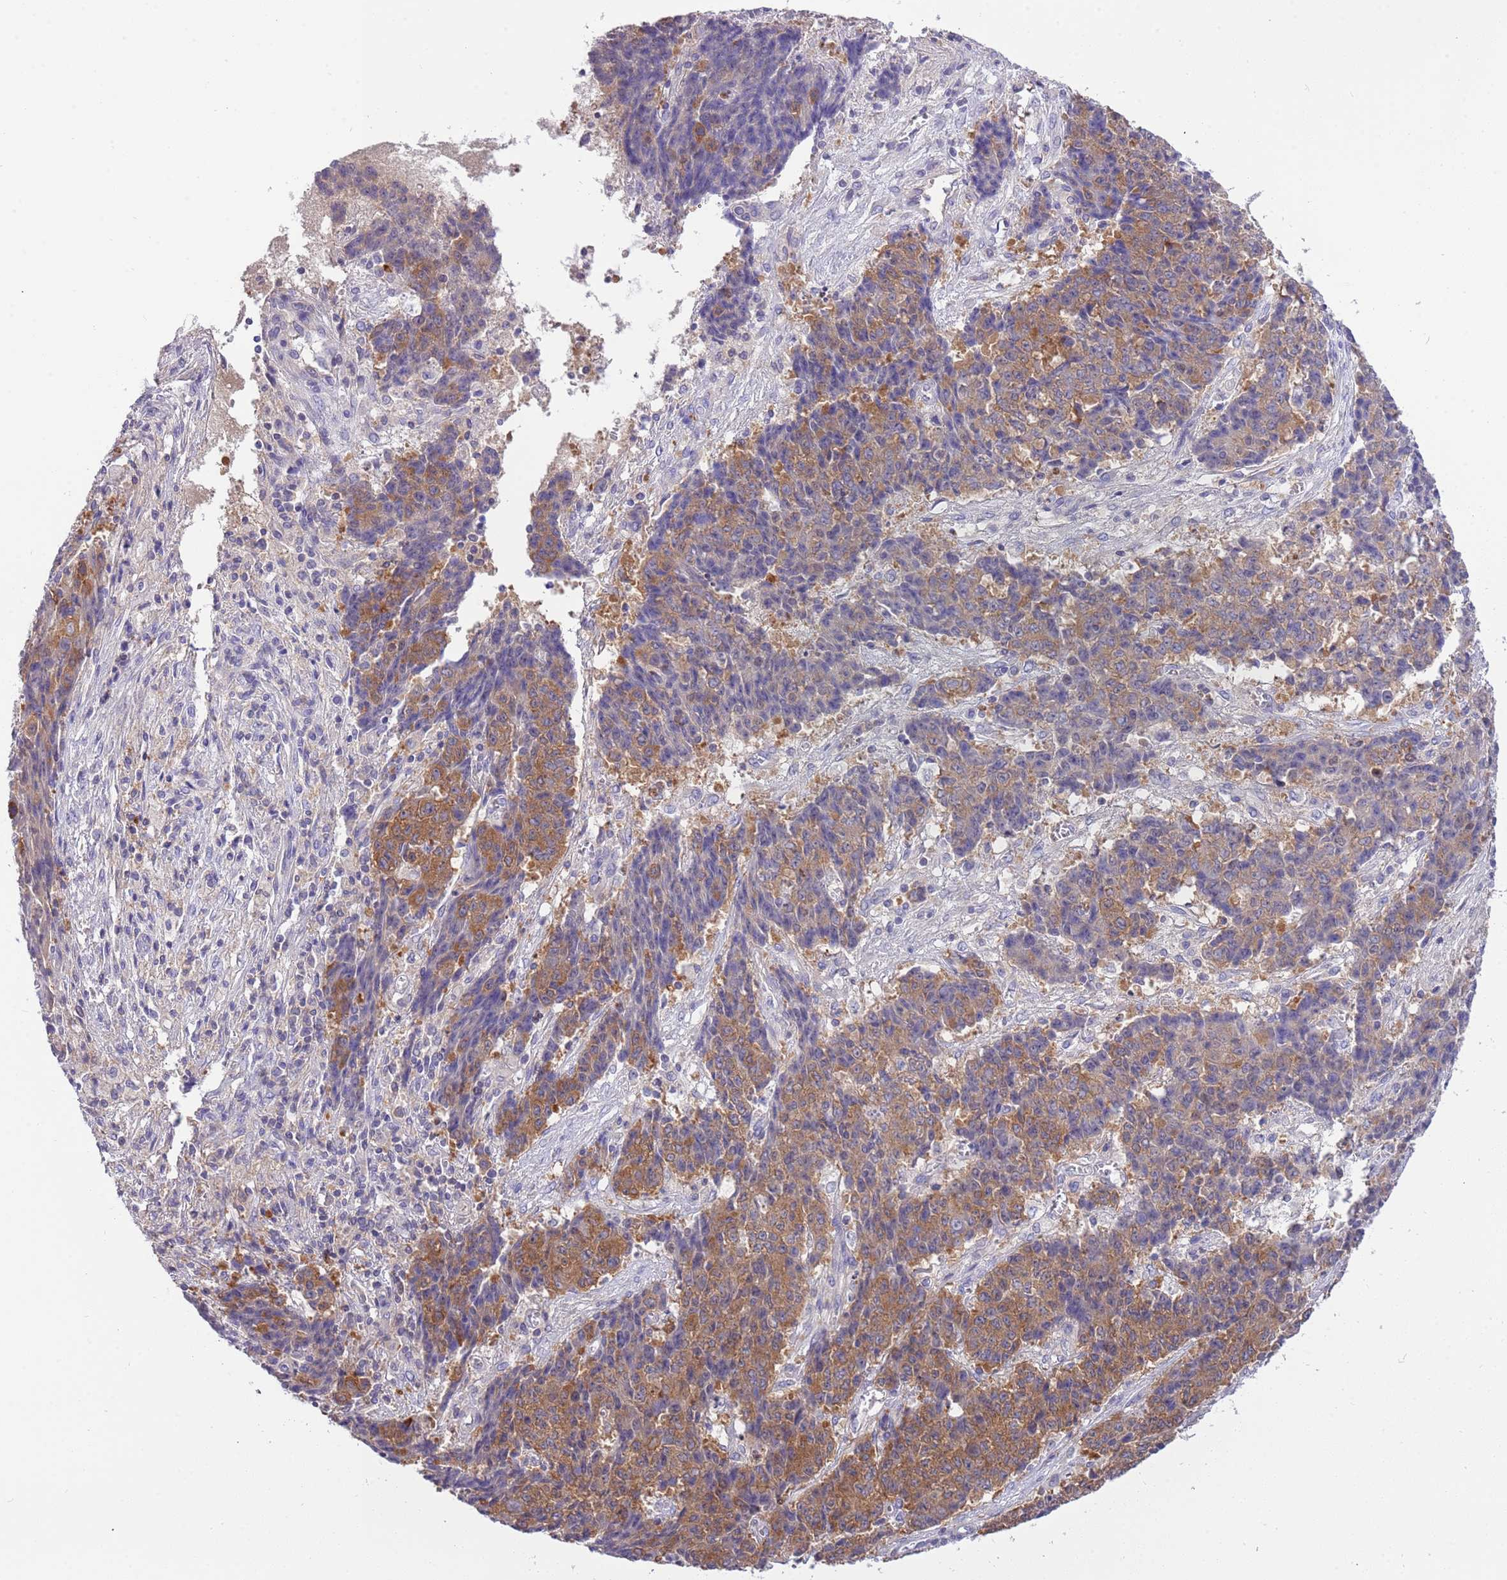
{"staining": {"intensity": "moderate", "quantity": ">75%", "location": "cytoplasmic/membranous"}, "tissue": "ovarian cancer", "cell_type": "Tumor cells", "image_type": "cancer", "snomed": [{"axis": "morphology", "description": "Carcinoma, endometroid"}, {"axis": "topography", "description": "Ovary"}], "caption": "Ovarian endometroid carcinoma tissue shows moderate cytoplasmic/membranous expression in about >75% of tumor cells", "gene": "STIP1", "patient": {"sex": "female", "age": 42}}